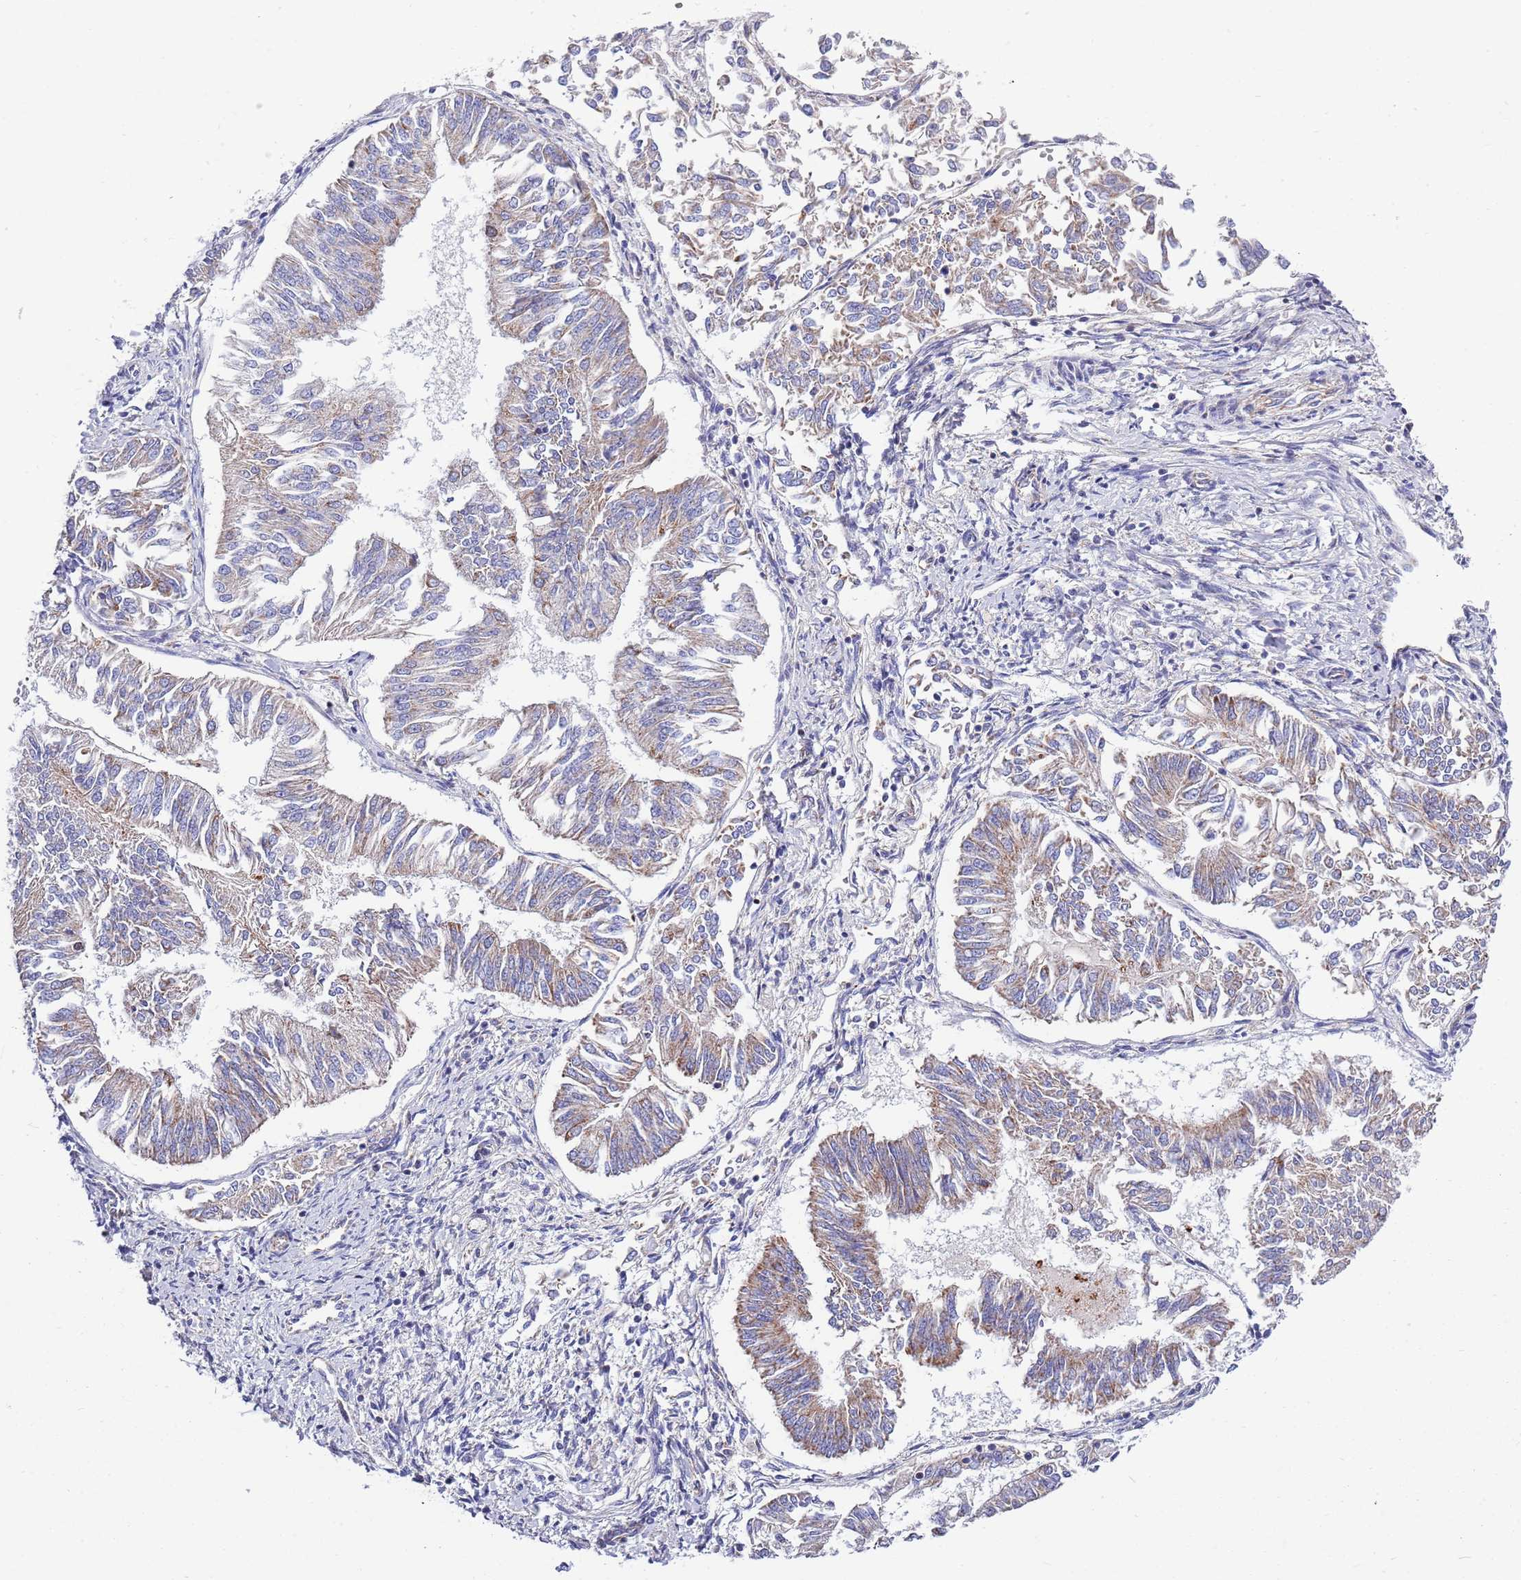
{"staining": {"intensity": "moderate", "quantity": "<25%", "location": "cytoplasmic/membranous"}, "tissue": "endometrial cancer", "cell_type": "Tumor cells", "image_type": "cancer", "snomed": [{"axis": "morphology", "description": "Adenocarcinoma, NOS"}, {"axis": "topography", "description": "Endometrium"}], "caption": "Endometrial adenocarcinoma was stained to show a protein in brown. There is low levels of moderate cytoplasmic/membranous positivity in about <25% of tumor cells.", "gene": "EMC8", "patient": {"sex": "female", "age": 58}}